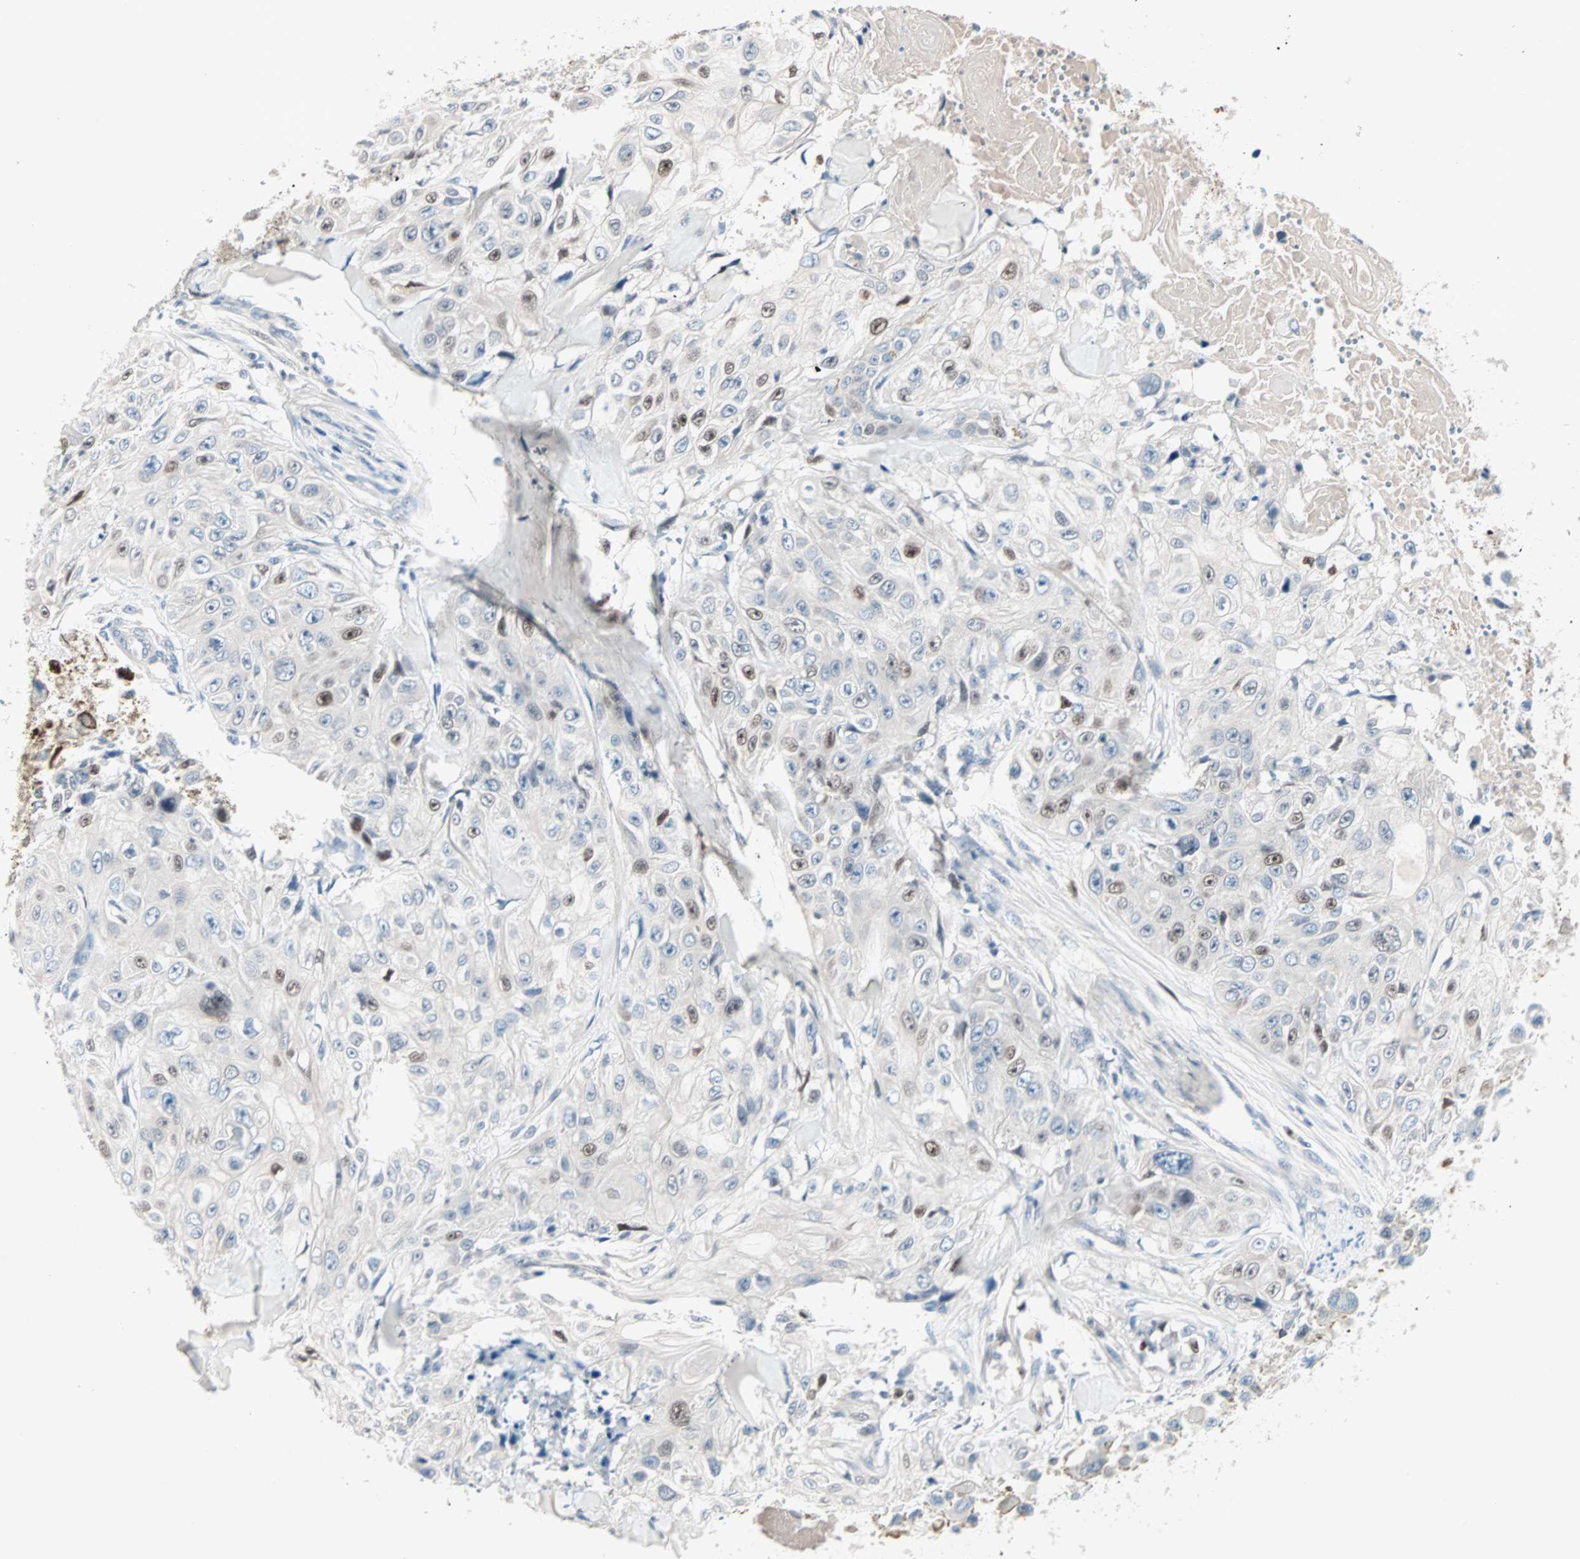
{"staining": {"intensity": "strong", "quantity": "<25%", "location": "nuclear"}, "tissue": "skin cancer", "cell_type": "Tumor cells", "image_type": "cancer", "snomed": [{"axis": "morphology", "description": "Squamous cell carcinoma, NOS"}, {"axis": "topography", "description": "Skin"}], "caption": "Squamous cell carcinoma (skin) tissue exhibits strong nuclear staining in approximately <25% of tumor cells, visualized by immunohistochemistry. The staining was performed using DAB (3,3'-diaminobenzidine), with brown indicating positive protein expression. Nuclei are stained blue with hematoxylin.", "gene": "CCNE2", "patient": {"sex": "male", "age": 86}}